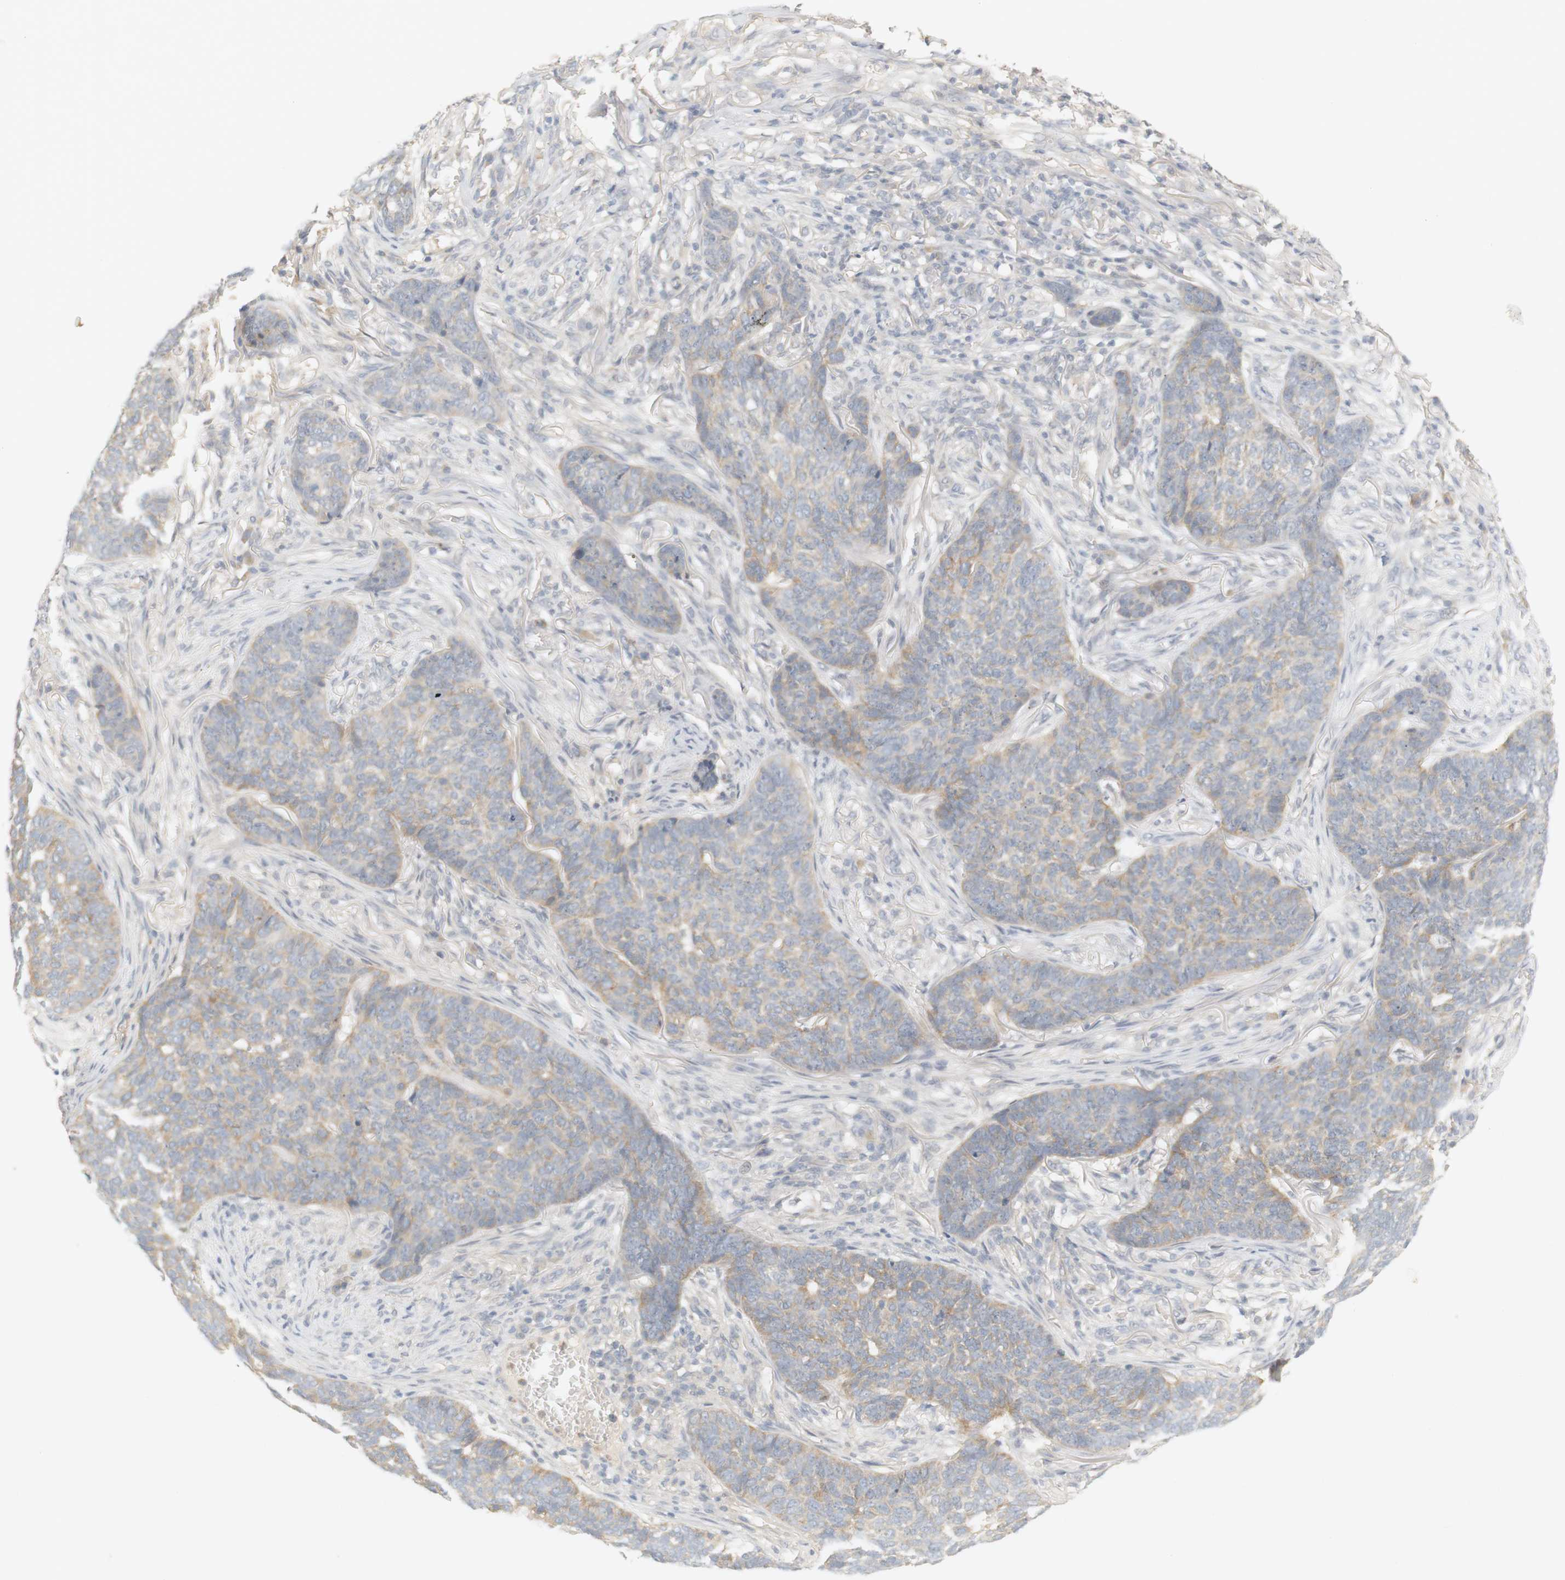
{"staining": {"intensity": "weak", "quantity": ">75%", "location": "cytoplasmic/membranous"}, "tissue": "skin cancer", "cell_type": "Tumor cells", "image_type": "cancer", "snomed": [{"axis": "morphology", "description": "Basal cell carcinoma"}, {"axis": "topography", "description": "Skin"}], "caption": "Skin basal cell carcinoma stained with DAB (3,3'-diaminobenzidine) immunohistochemistry (IHC) demonstrates low levels of weak cytoplasmic/membranous positivity in about >75% of tumor cells.", "gene": "RTN3", "patient": {"sex": "male", "age": 85}}